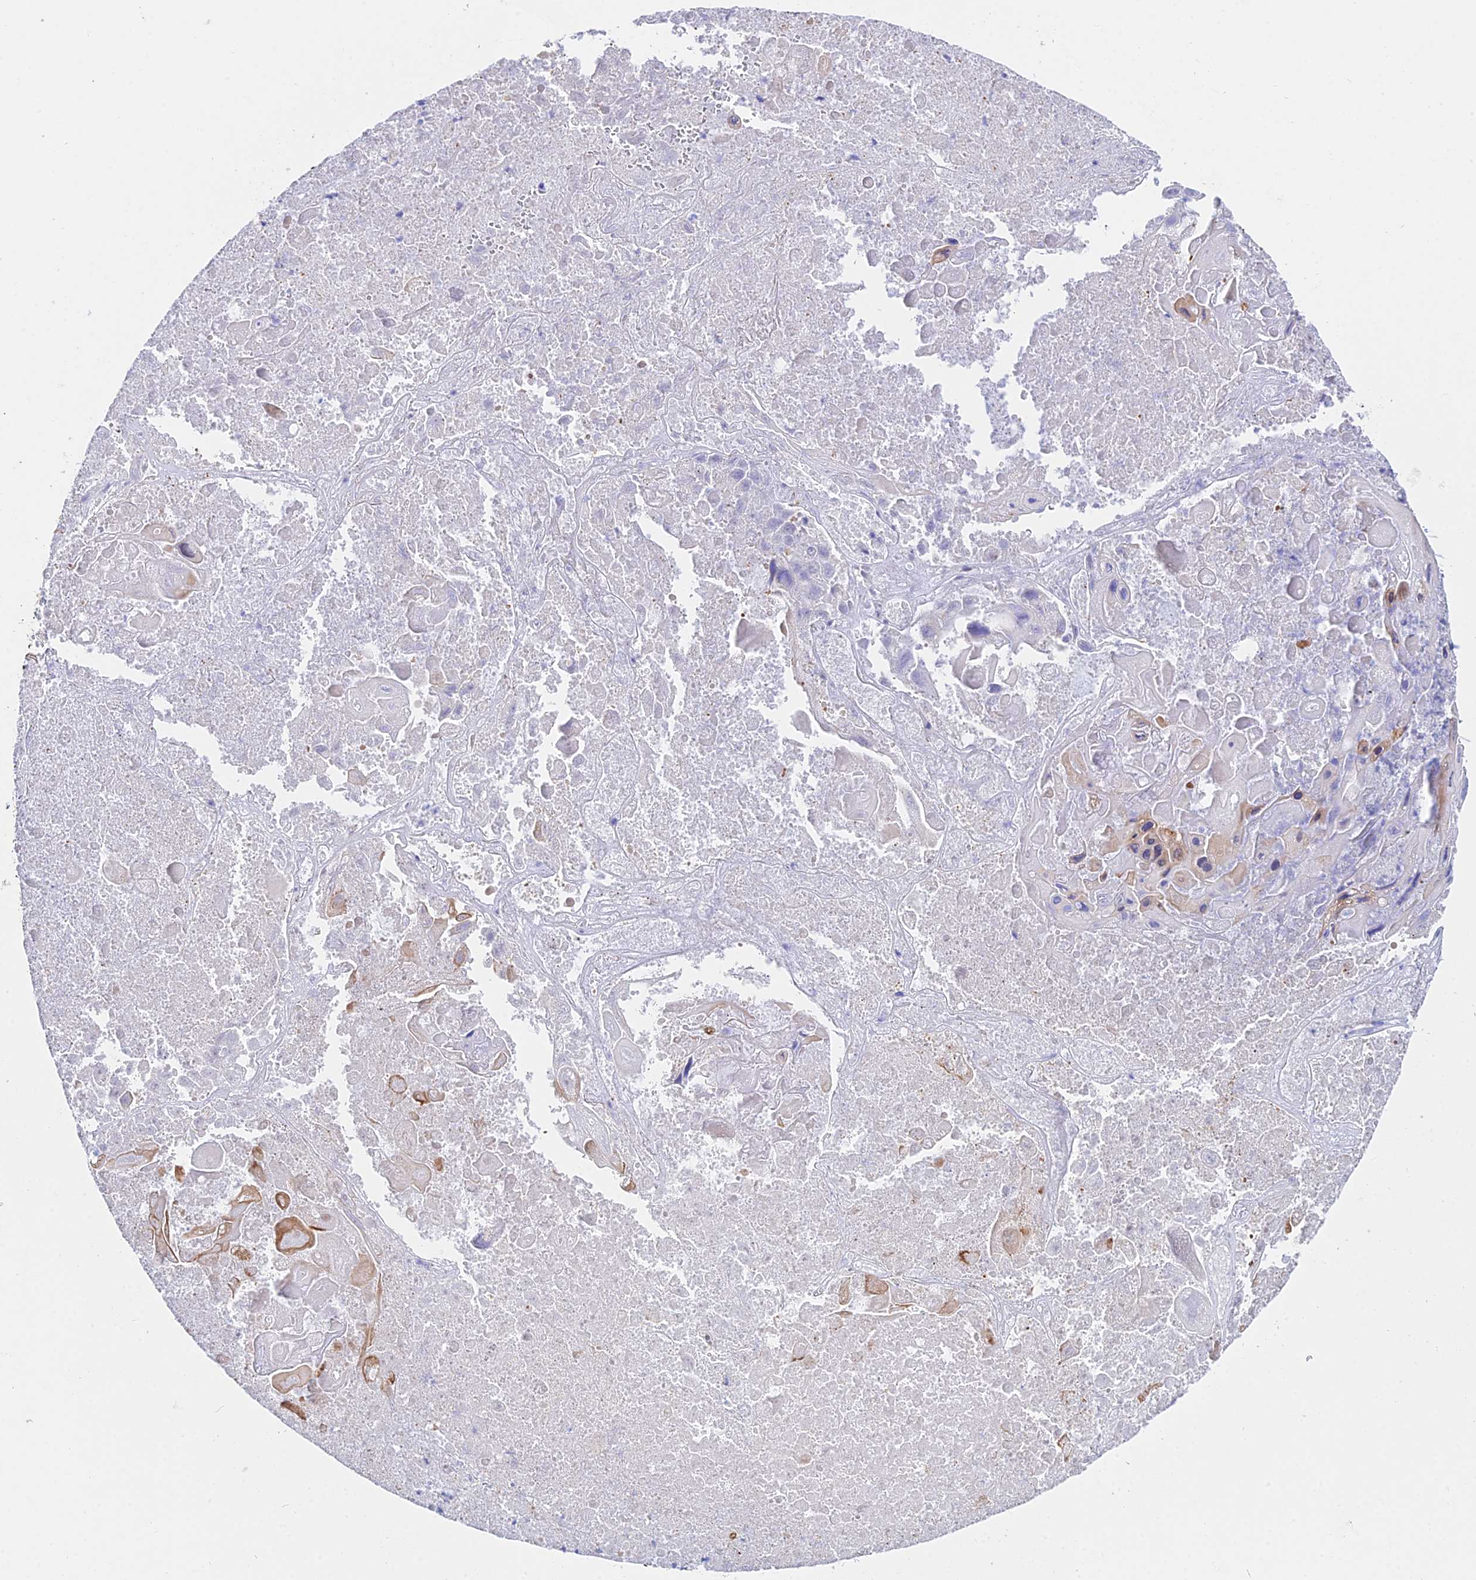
{"staining": {"intensity": "negative", "quantity": "none", "location": "none"}, "tissue": "lung cancer", "cell_type": "Tumor cells", "image_type": "cancer", "snomed": [{"axis": "morphology", "description": "Squamous cell carcinoma, NOS"}, {"axis": "topography", "description": "Lung"}], "caption": "Immunohistochemistry (IHC) image of human squamous cell carcinoma (lung) stained for a protein (brown), which reveals no positivity in tumor cells.", "gene": "CEP41", "patient": {"sex": "male", "age": 61}}